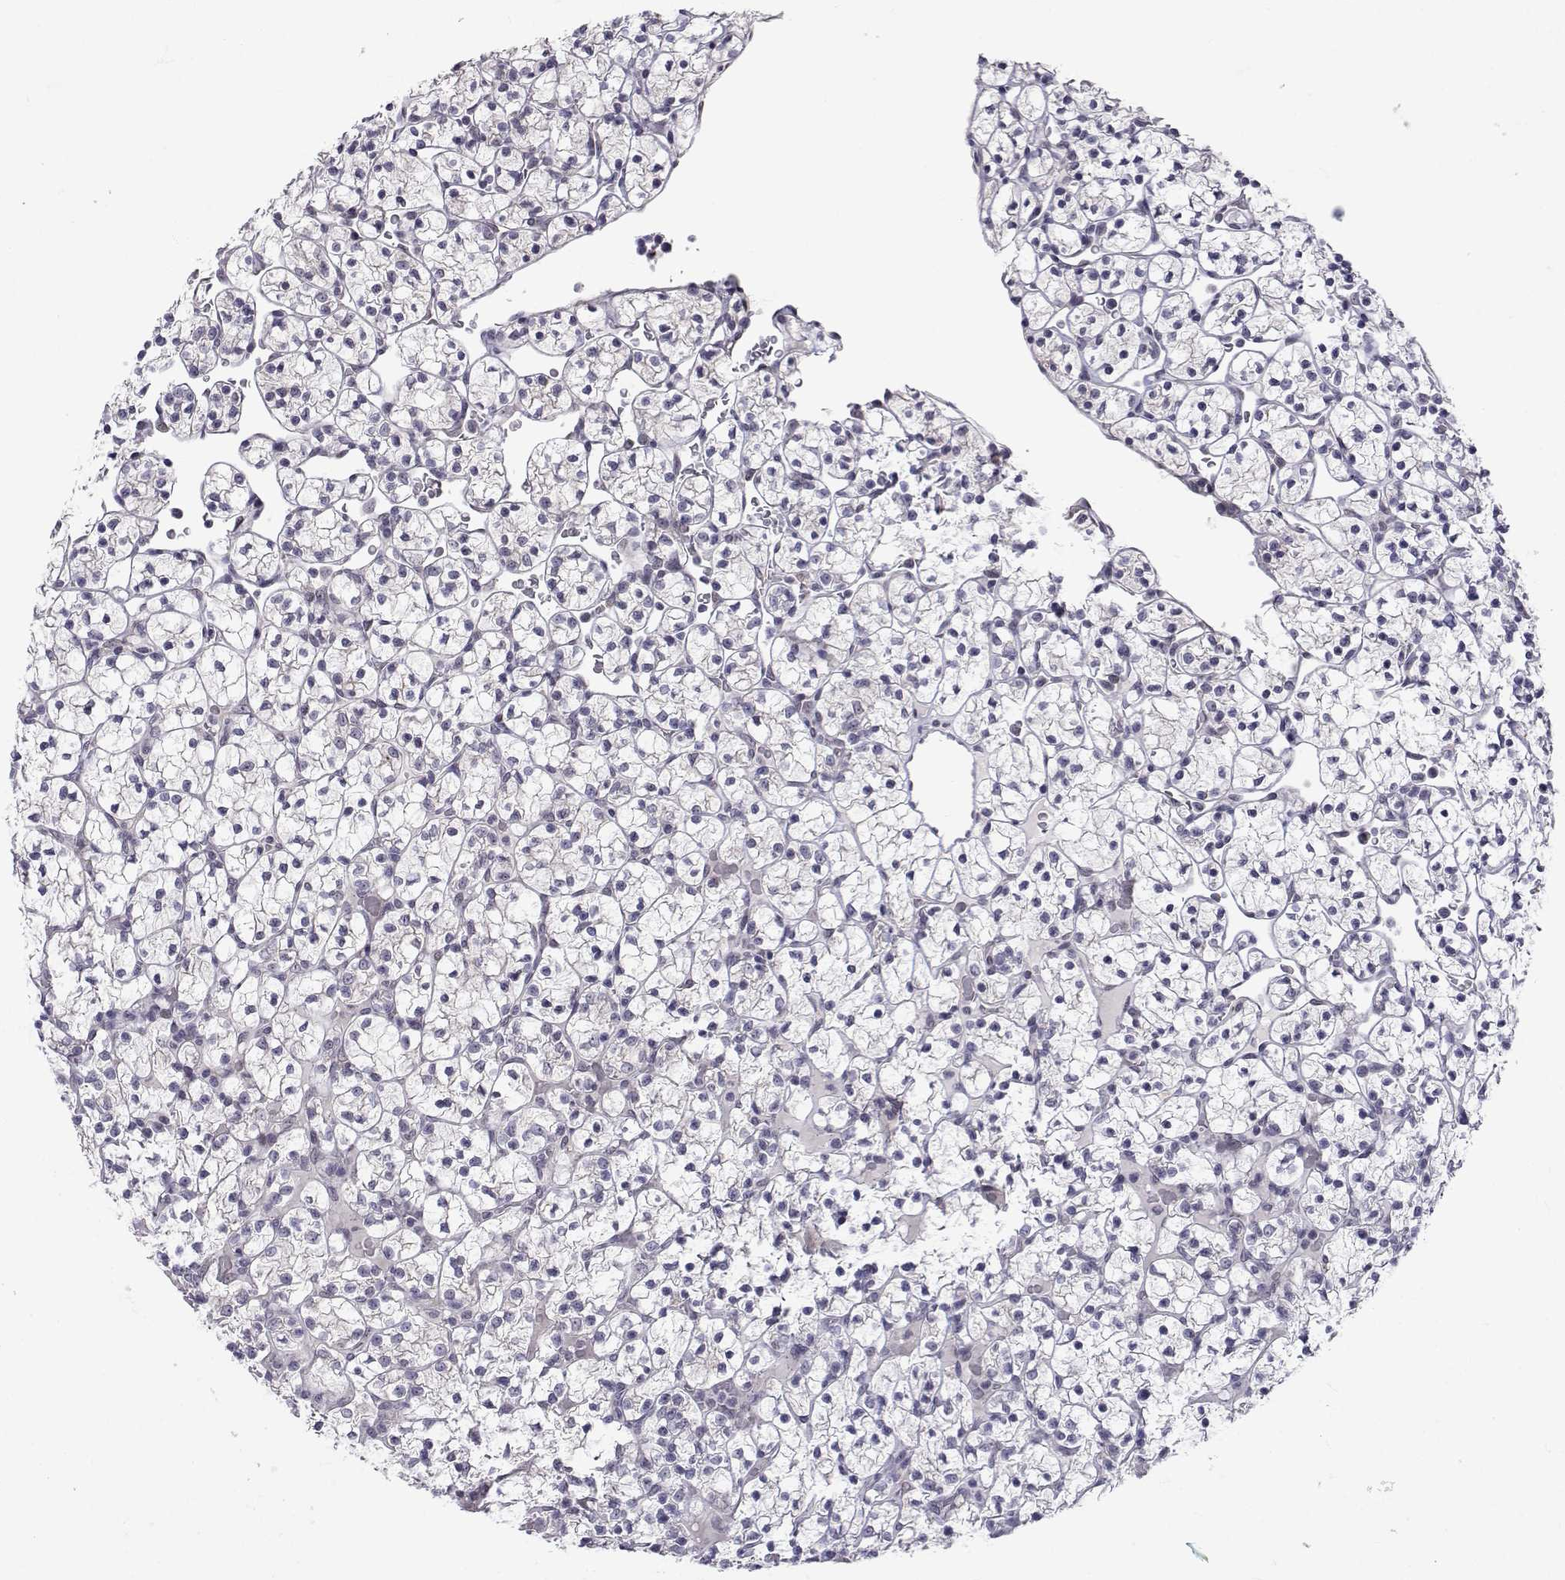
{"staining": {"intensity": "negative", "quantity": "none", "location": "none"}, "tissue": "renal cancer", "cell_type": "Tumor cells", "image_type": "cancer", "snomed": [{"axis": "morphology", "description": "Adenocarcinoma, NOS"}, {"axis": "topography", "description": "Kidney"}], "caption": "High magnification brightfield microscopy of renal adenocarcinoma stained with DAB (brown) and counterstained with hematoxylin (blue): tumor cells show no significant positivity.", "gene": "SLC6A3", "patient": {"sex": "female", "age": 89}}